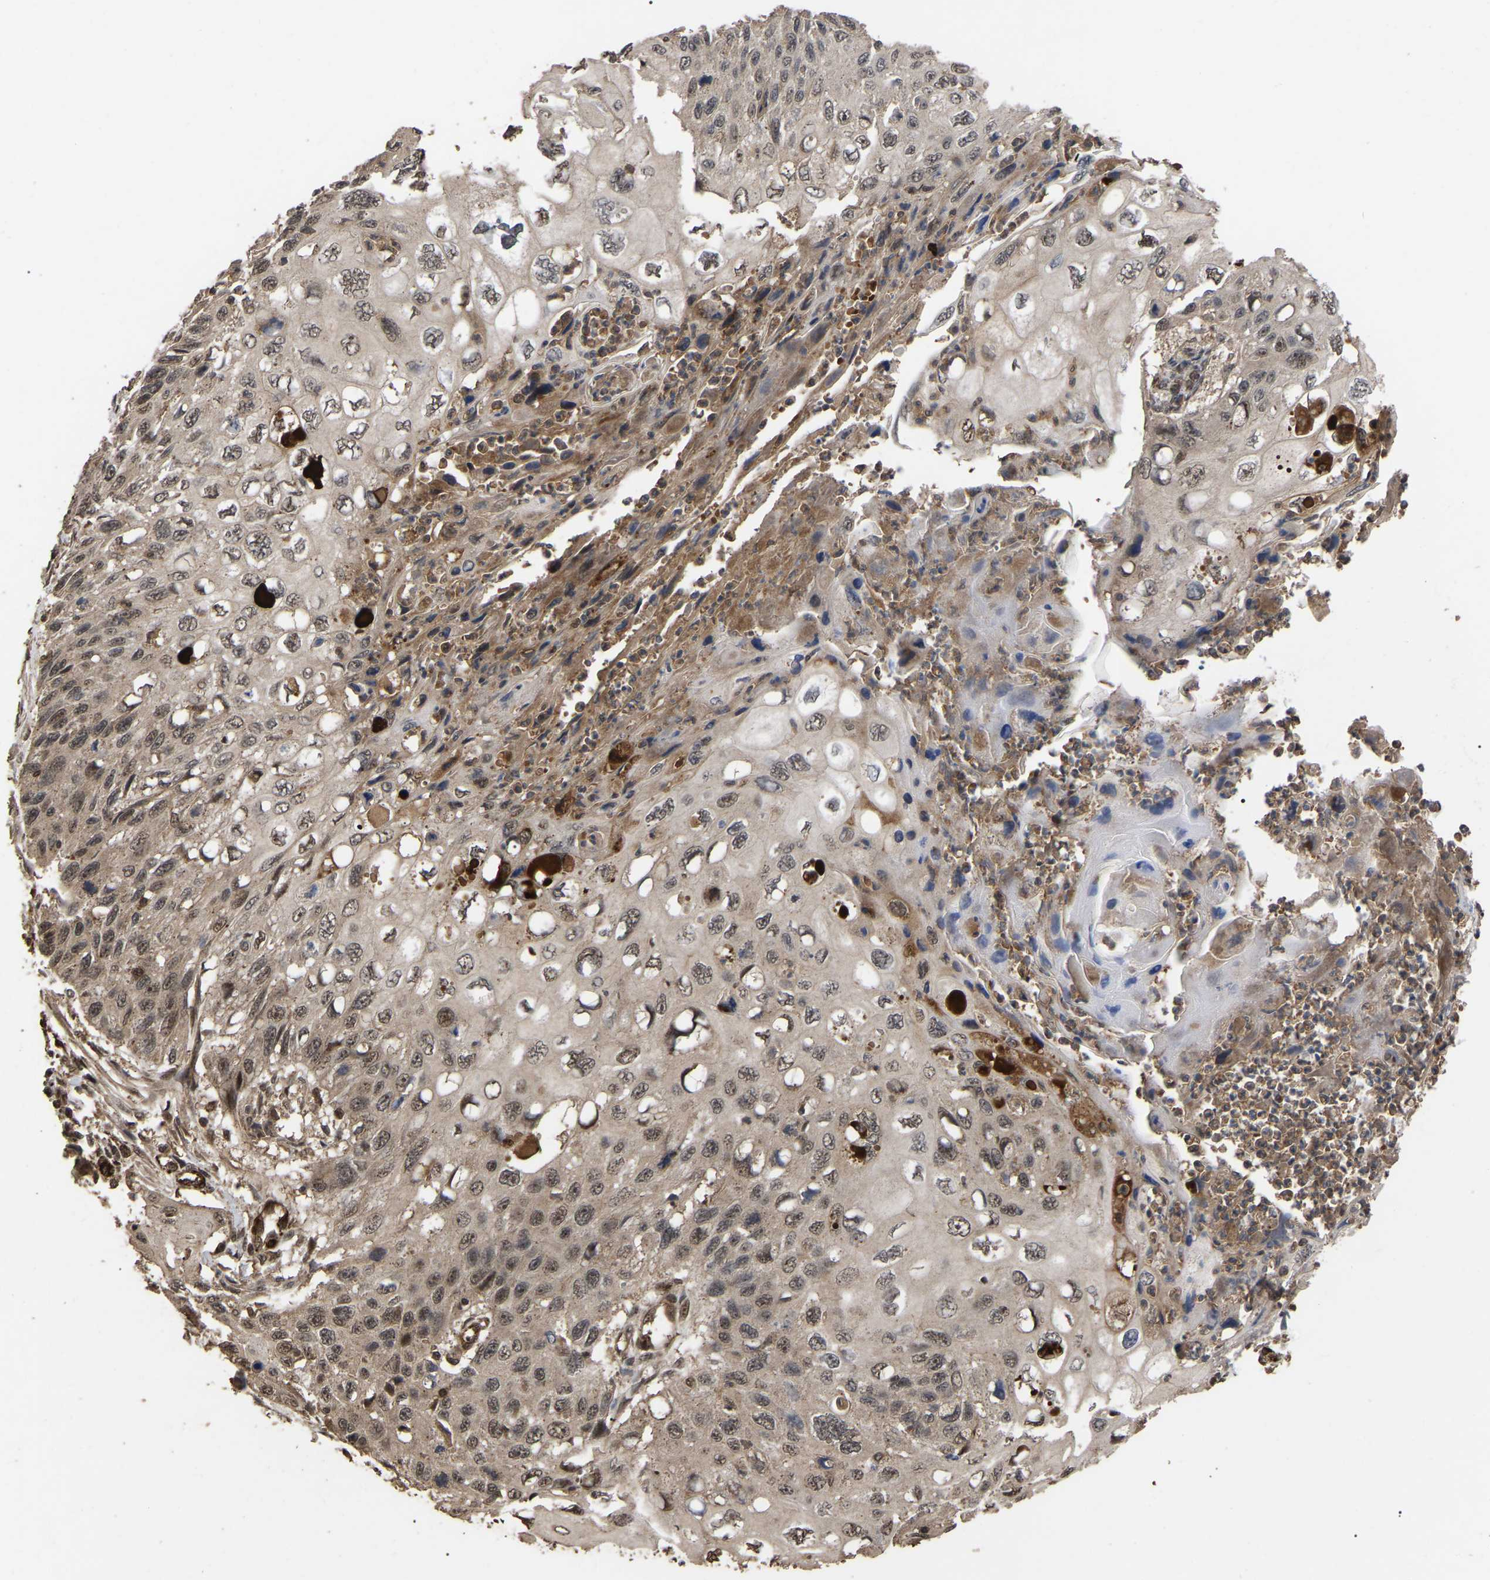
{"staining": {"intensity": "moderate", "quantity": ">75%", "location": "cytoplasmic/membranous,nuclear"}, "tissue": "cervical cancer", "cell_type": "Tumor cells", "image_type": "cancer", "snomed": [{"axis": "morphology", "description": "Squamous cell carcinoma, NOS"}, {"axis": "topography", "description": "Cervix"}], "caption": "The photomicrograph displays staining of cervical squamous cell carcinoma, revealing moderate cytoplasmic/membranous and nuclear protein positivity (brown color) within tumor cells.", "gene": "FAM161B", "patient": {"sex": "female", "age": 70}}